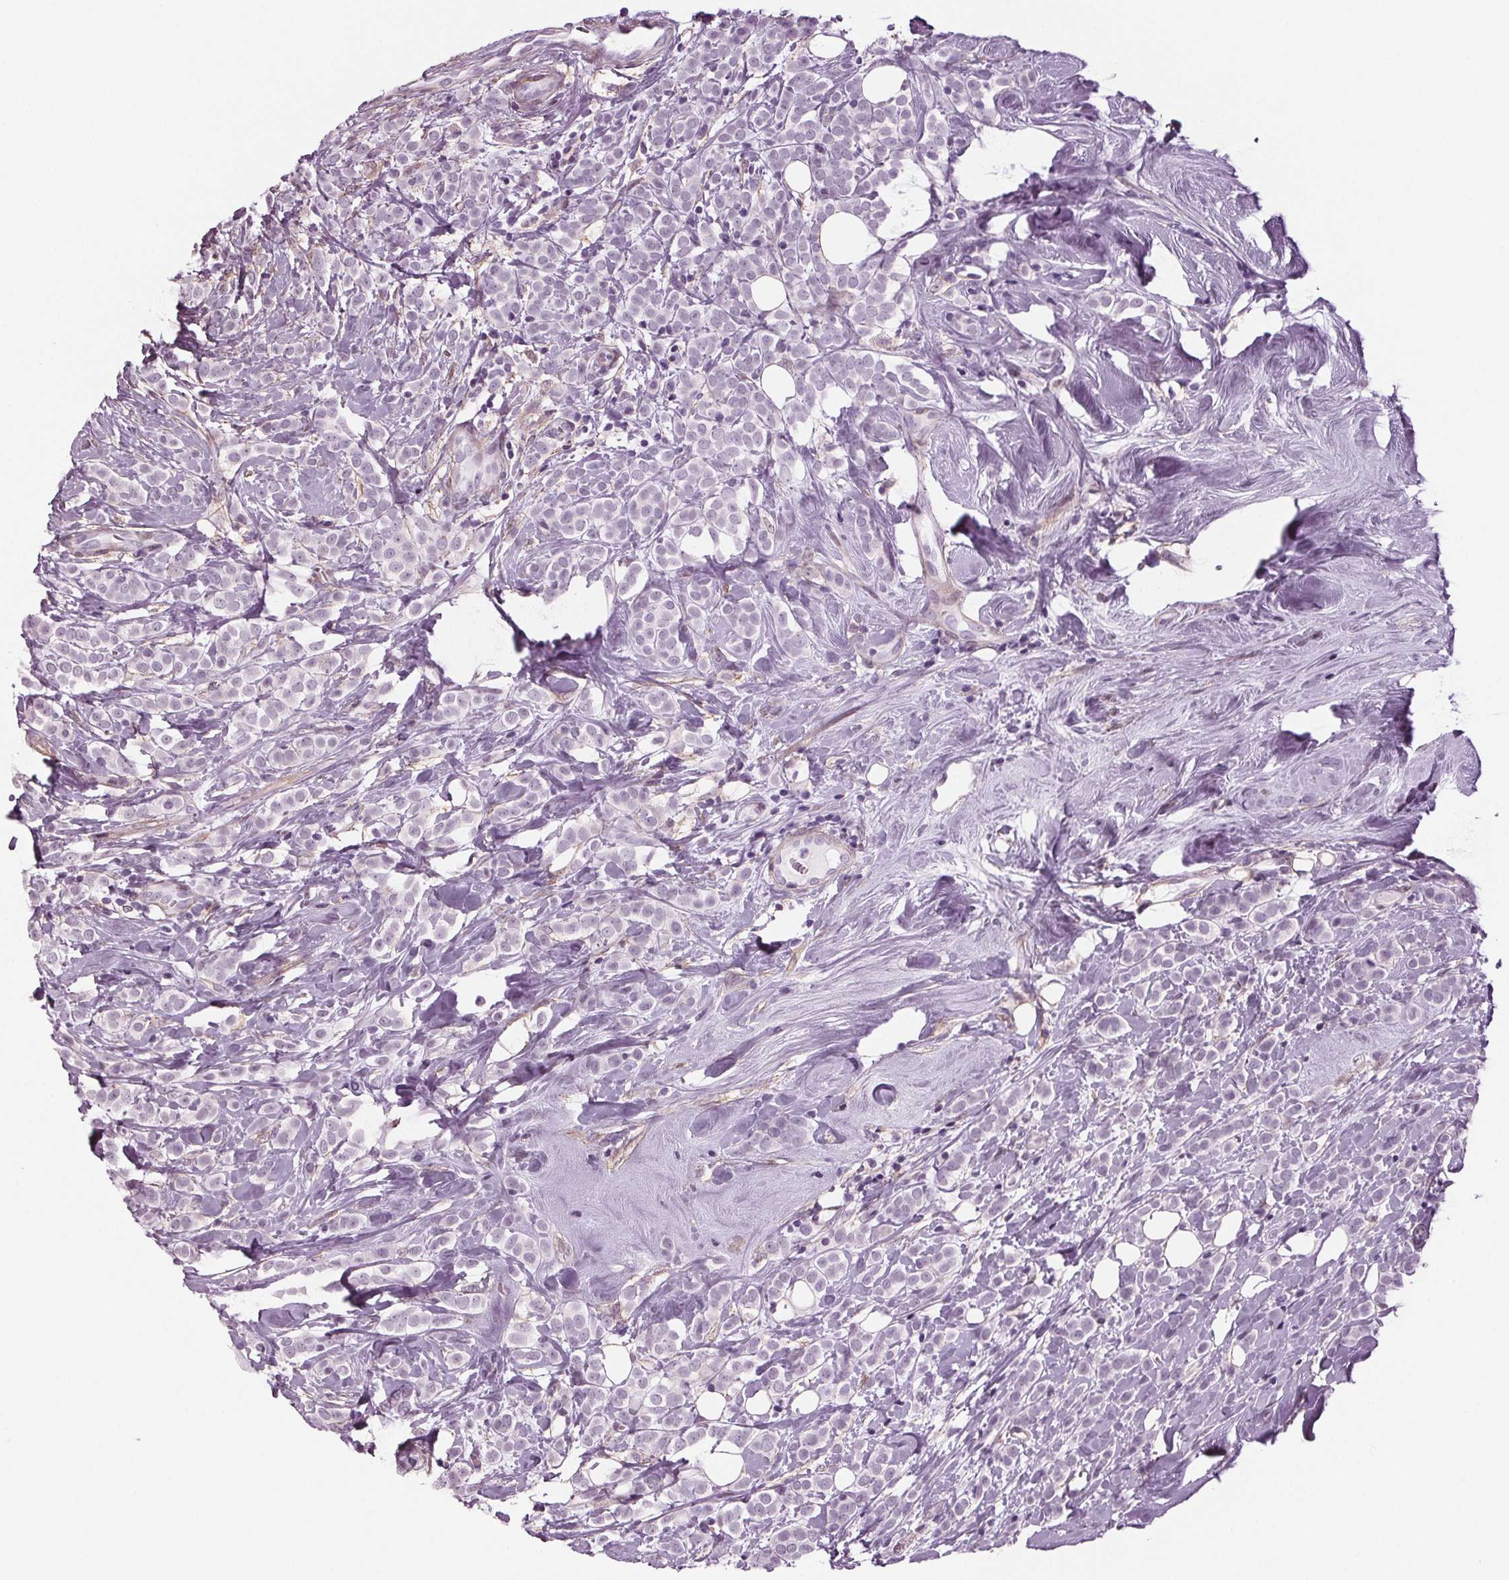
{"staining": {"intensity": "negative", "quantity": "none", "location": "none"}, "tissue": "breast cancer", "cell_type": "Tumor cells", "image_type": "cancer", "snomed": [{"axis": "morphology", "description": "Lobular carcinoma"}, {"axis": "topography", "description": "Breast"}], "caption": "Immunohistochemistry (IHC) image of neoplastic tissue: human breast cancer (lobular carcinoma) stained with DAB (3,3'-diaminobenzidine) demonstrates no significant protein staining in tumor cells.", "gene": "BHLHE22", "patient": {"sex": "female", "age": 49}}